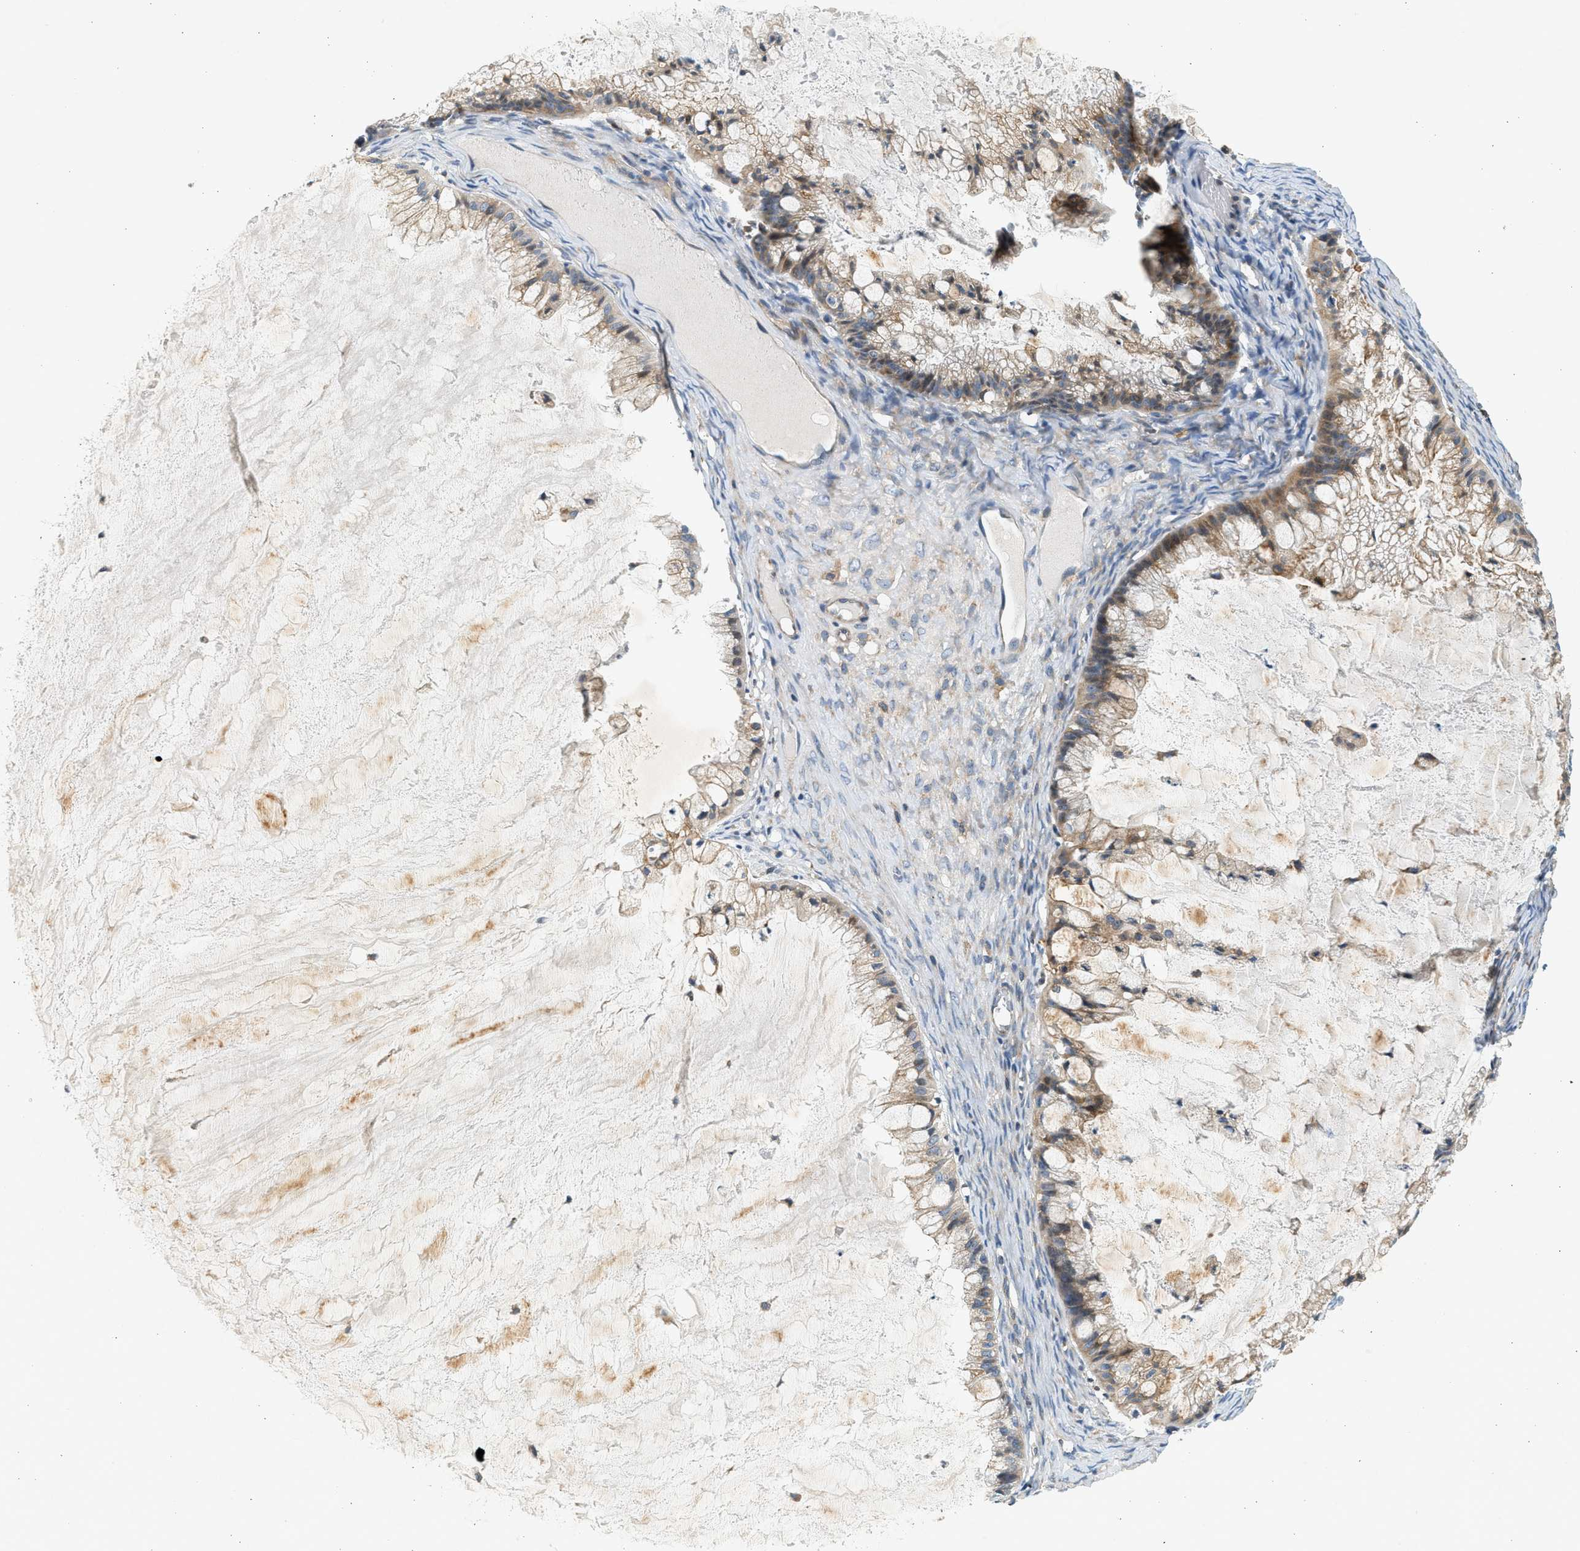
{"staining": {"intensity": "weak", "quantity": "25%-75%", "location": "cytoplasmic/membranous"}, "tissue": "ovarian cancer", "cell_type": "Tumor cells", "image_type": "cancer", "snomed": [{"axis": "morphology", "description": "Cystadenocarcinoma, mucinous, NOS"}, {"axis": "topography", "description": "Ovary"}], "caption": "A high-resolution image shows immunohistochemistry staining of ovarian cancer (mucinous cystadenocarcinoma), which exhibits weak cytoplasmic/membranous positivity in approximately 25%-75% of tumor cells. (DAB (3,3'-diaminobenzidine) IHC with brightfield microscopy, high magnification).", "gene": "KDELR2", "patient": {"sex": "female", "age": 57}}